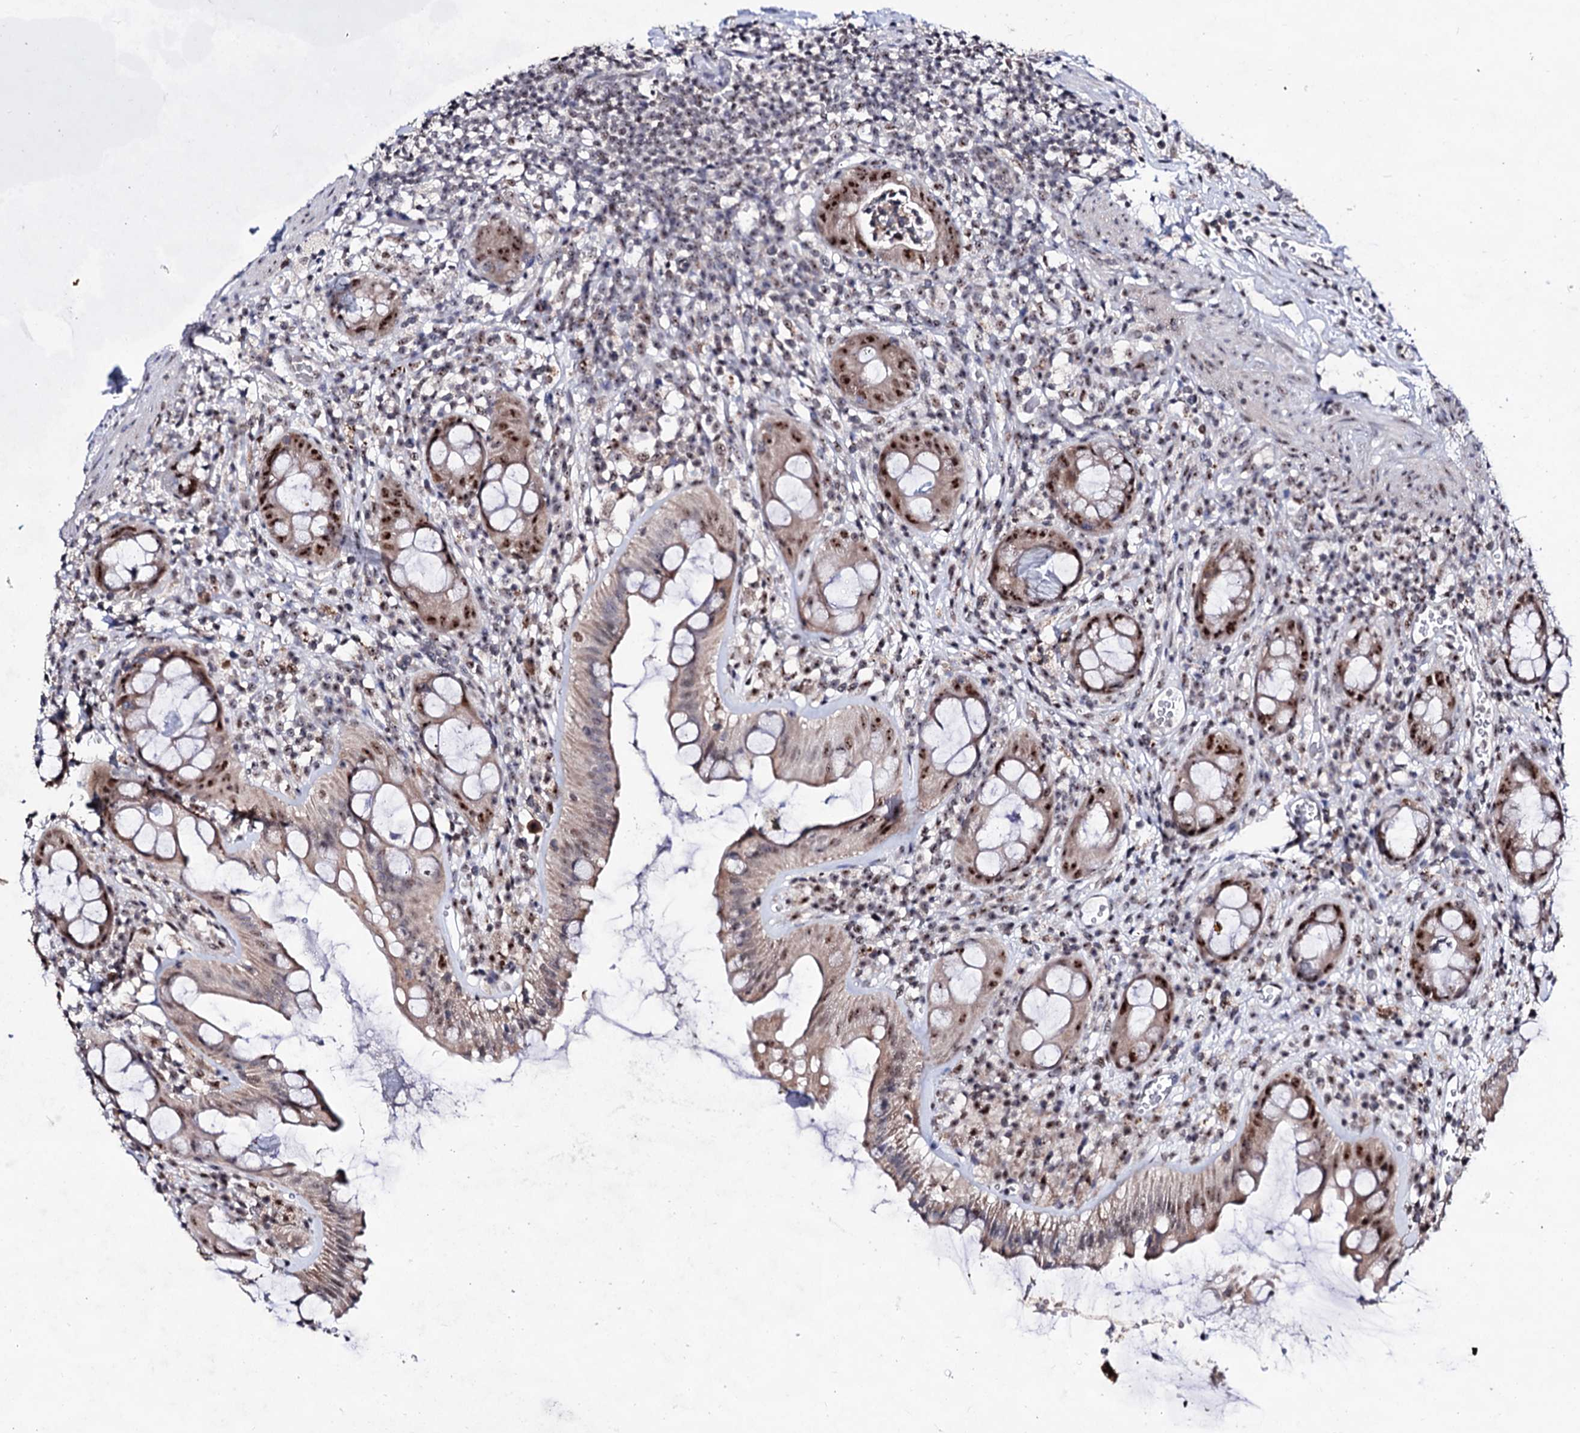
{"staining": {"intensity": "strong", "quantity": ">75%", "location": "nuclear"}, "tissue": "rectum", "cell_type": "Glandular cells", "image_type": "normal", "snomed": [{"axis": "morphology", "description": "Normal tissue, NOS"}, {"axis": "topography", "description": "Rectum"}], "caption": "Immunohistochemical staining of benign rectum reveals >75% levels of strong nuclear protein staining in approximately >75% of glandular cells.", "gene": "EXOSC10", "patient": {"sex": "female", "age": 57}}